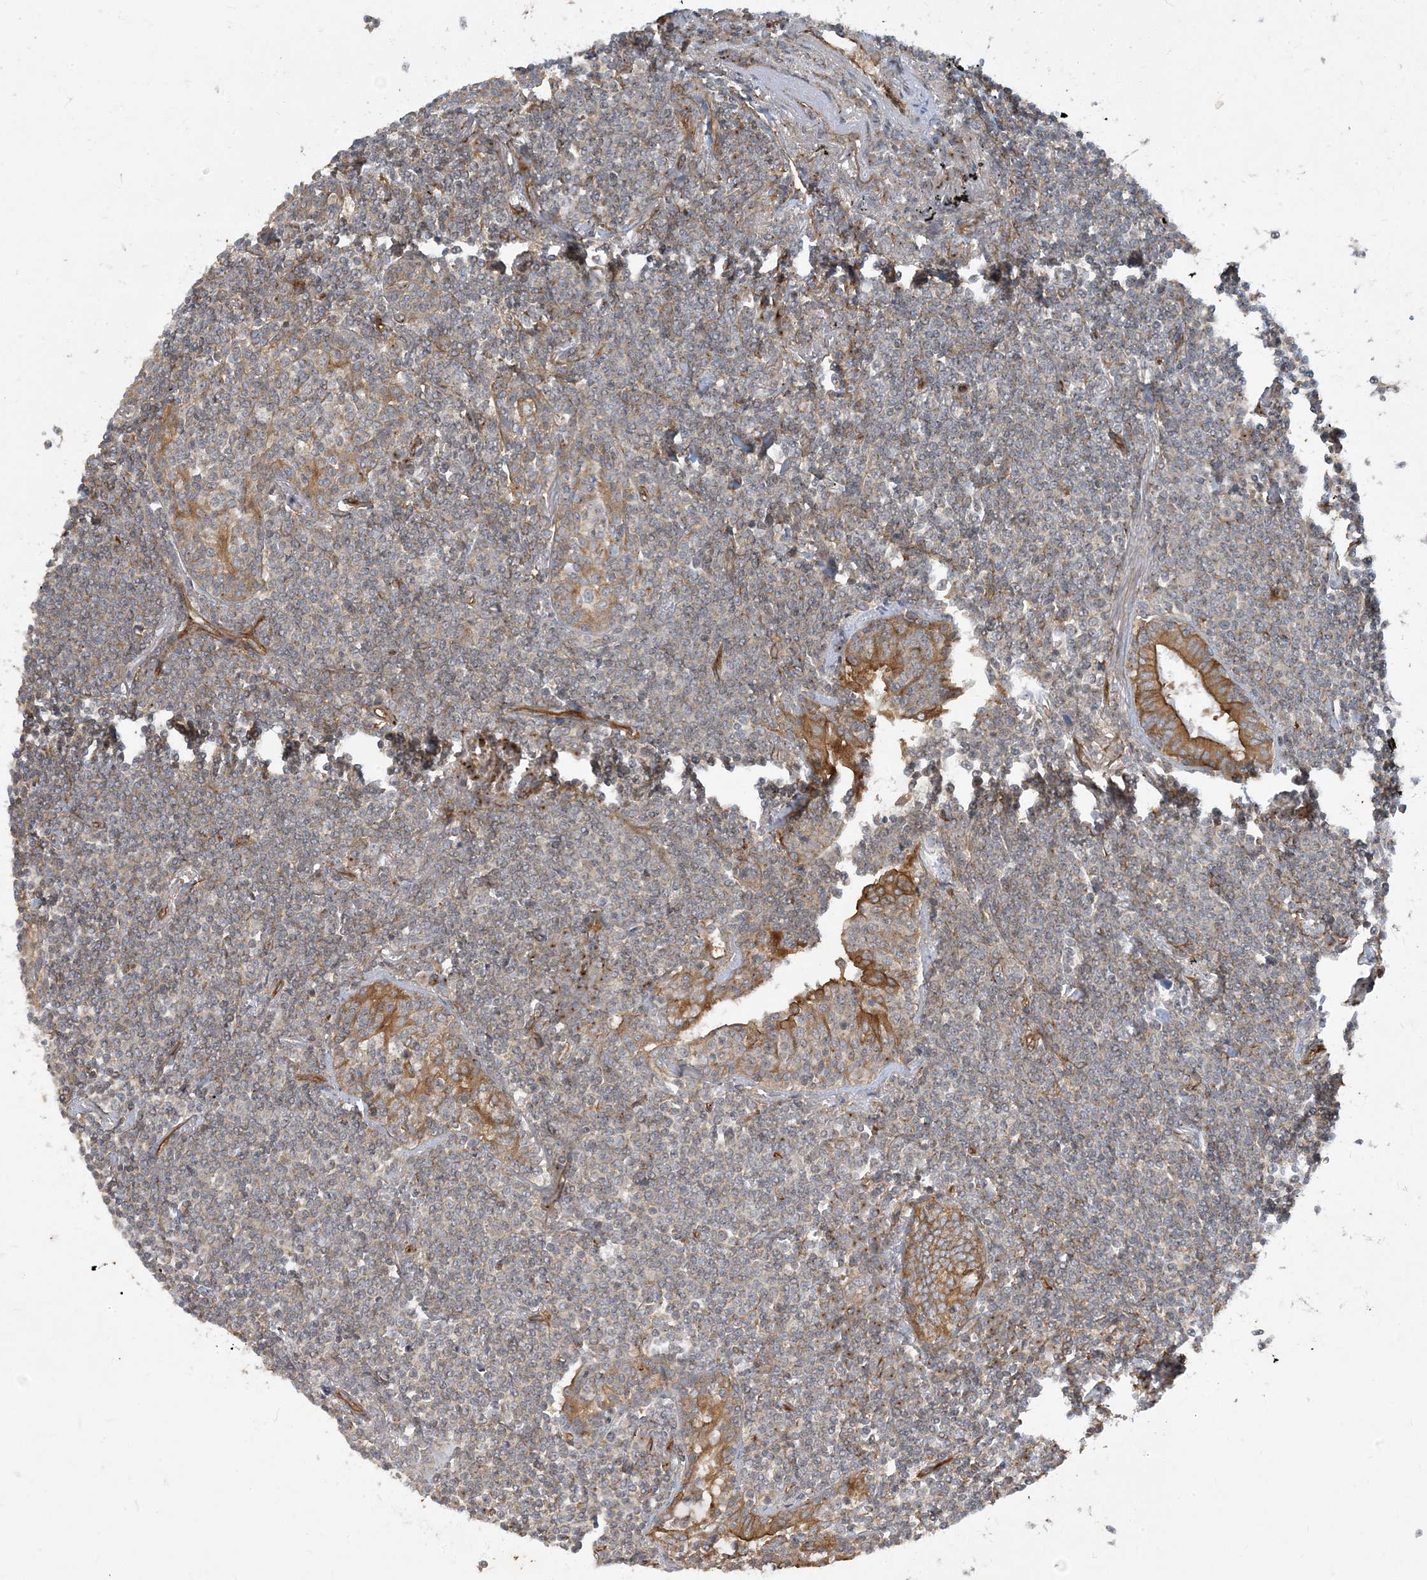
{"staining": {"intensity": "weak", "quantity": "25%-75%", "location": "cytoplasmic/membranous"}, "tissue": "lymphoma", "cell_type": "Tumor cells", "image_type": "cancer", "snomed": [{"axis": "morphology", "description": "Malignant lymphoma, non-Hodgkin's type, Low grade"}, {"axis": "topography", "description": "Lung"}], "caption": "DAB (3,3'-diaminobenzidine) immunohistochemical staining of human lymphoma demonstrates weak cytoplasmic/membranous protein positivity in about 25%-75% of tumor cells.", "gene": "ATP23", "patient": {"sex": "female", "age": 71}}